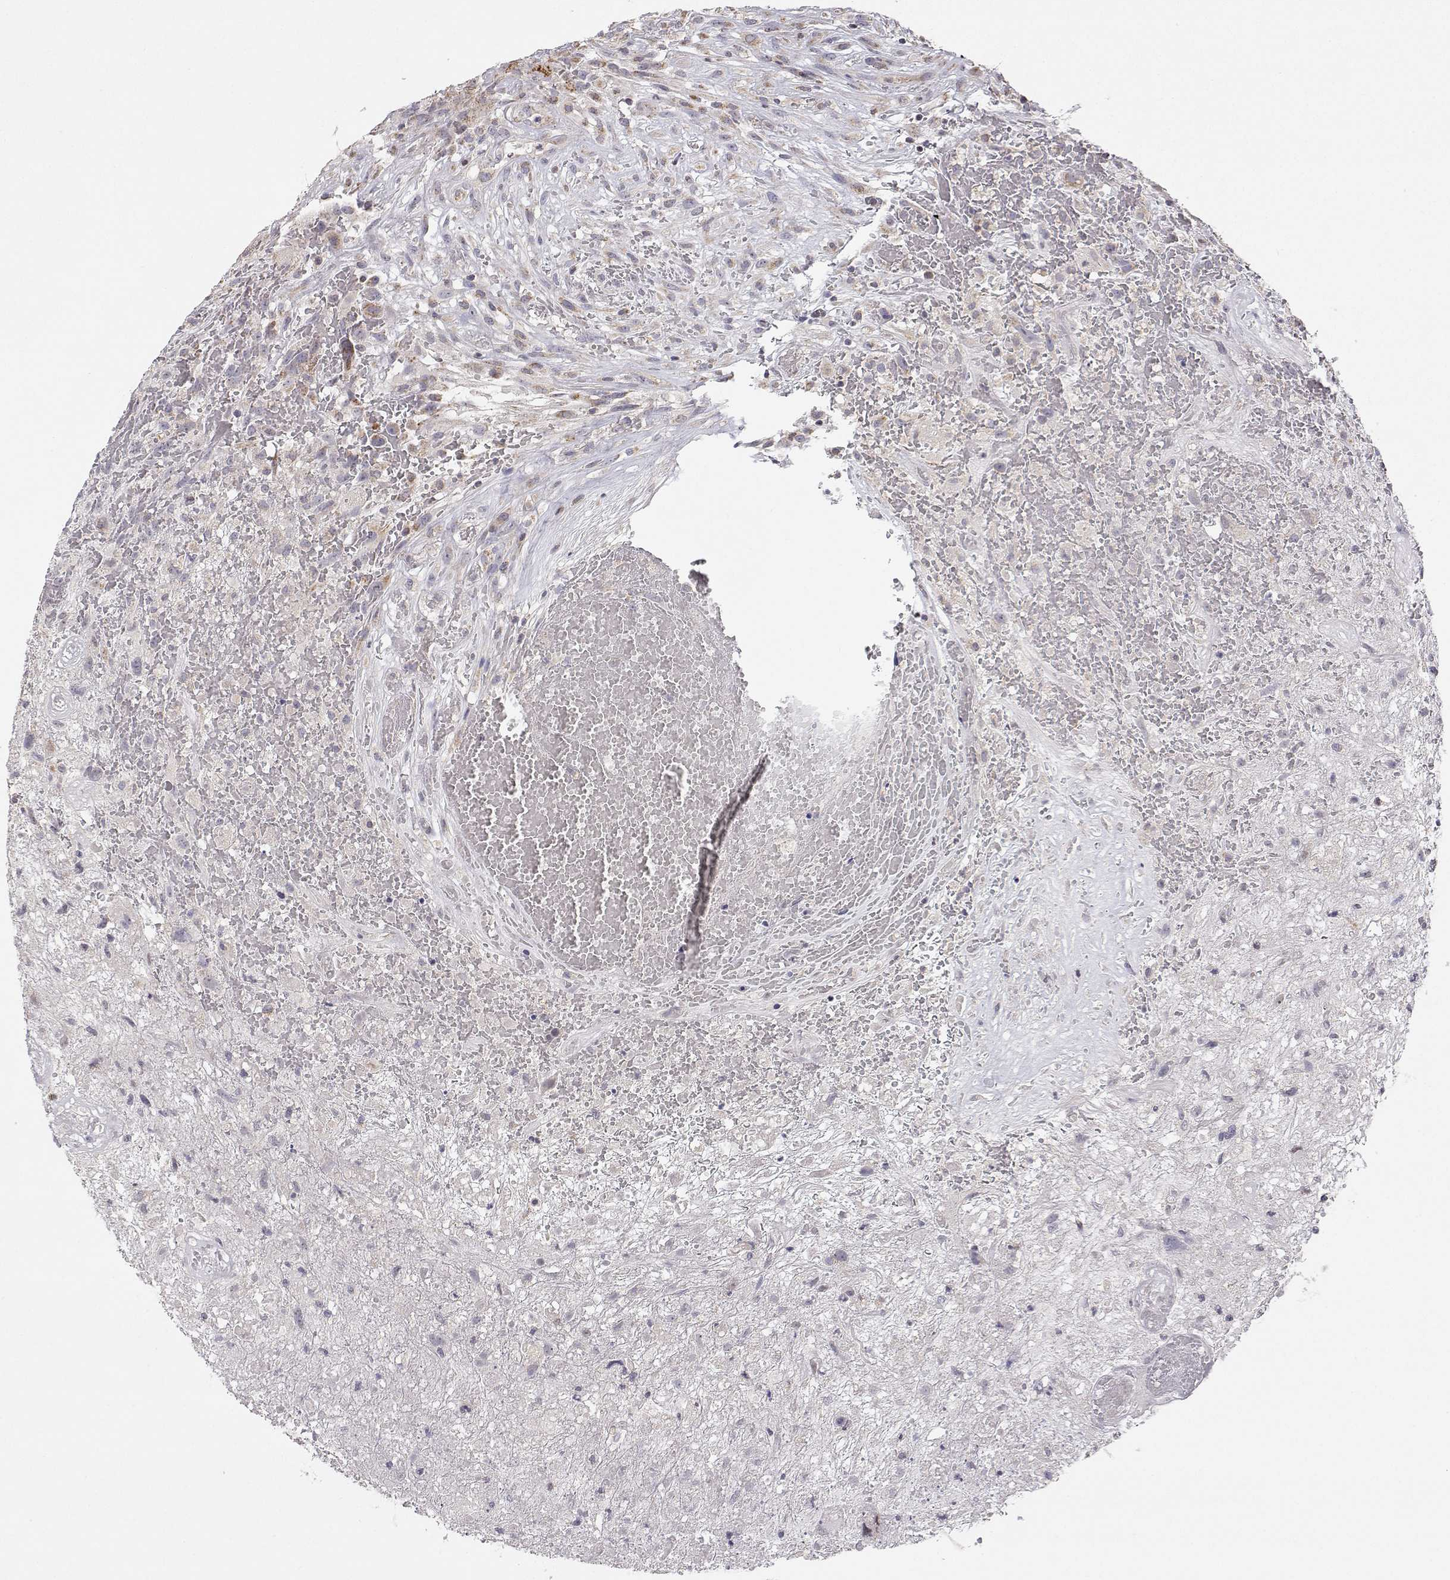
{"staining": {"intensity": "negative", "quantity": "none", "location": "none"}, "tissue": "glioma", "cell_type": "Tumor cells", "image_type": "cancer", "snomed": [{"axis": "morphology", "description": "Glioma, malignant, High grade"}, {"axis": "topography", "description": "Brain"}], "caption": "This is a histopathology image of immunohistochemistry (IHC) staining of glioma, which shows no staining in tumor cells.", "gene": "MRPL3", "patient": {"sex": "male", "age": 46}}